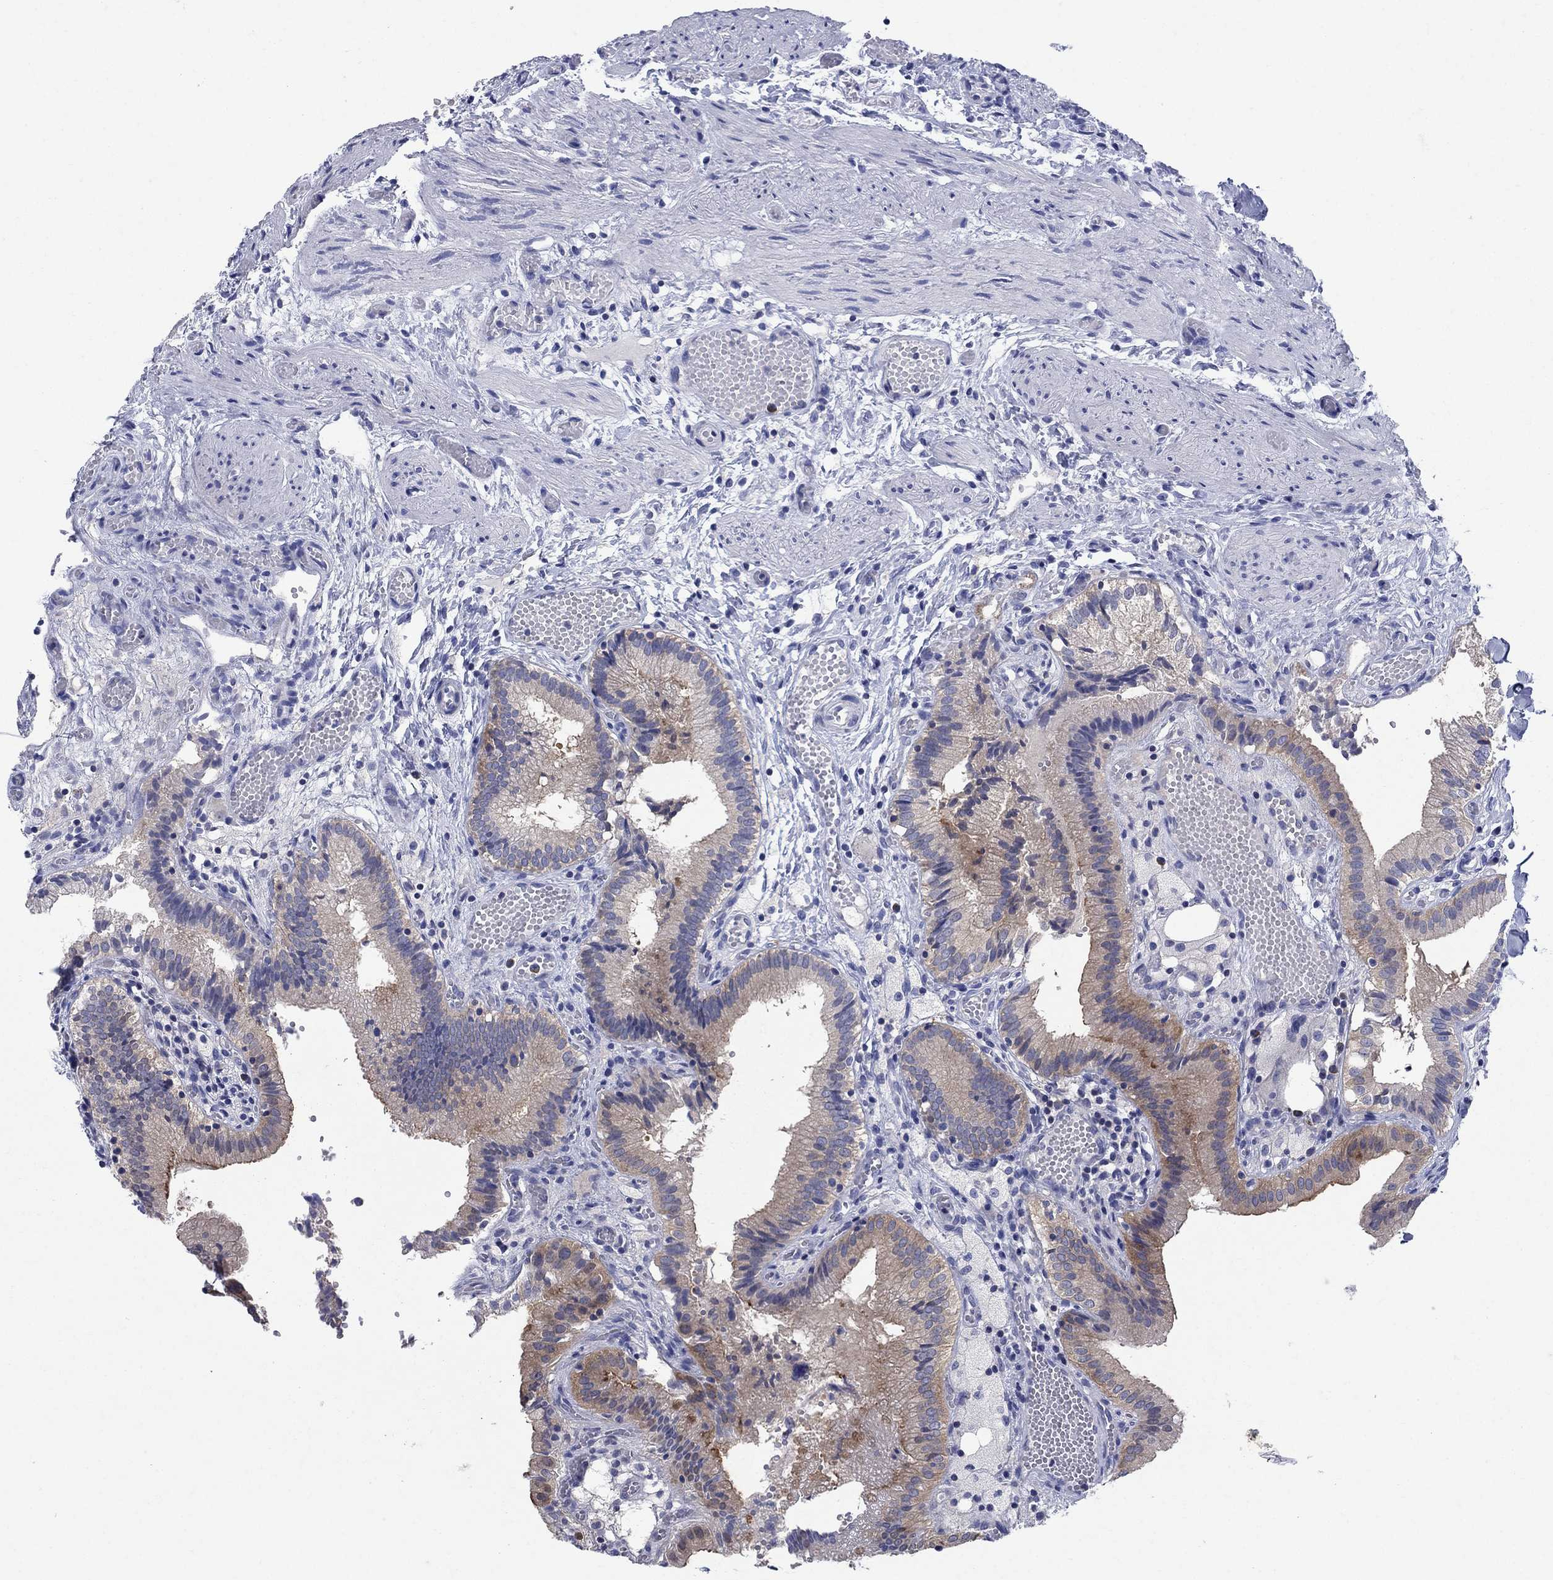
{"staining": {"intensity": "moderate", "quantity": "<25%", "location": "cytoplasmic/membranous"}, "tissue": "gallbladder", "cell_type": "Glandular cells", "image_type": "normal", "snomed": [{"axis": "morphology", "description": "Normal tissue, NOS"}, {"axis": "topography", "description": "Gallbladder"}], "caption": "A high-resolution image shows IHC staining of unremarkable gallbladder, which reveals moderate cytoplasmic/membranous positivity in about <25% of glandular cells.", "gene": "SULT2B1", "patient": {"sex": "female", "age": 24}}